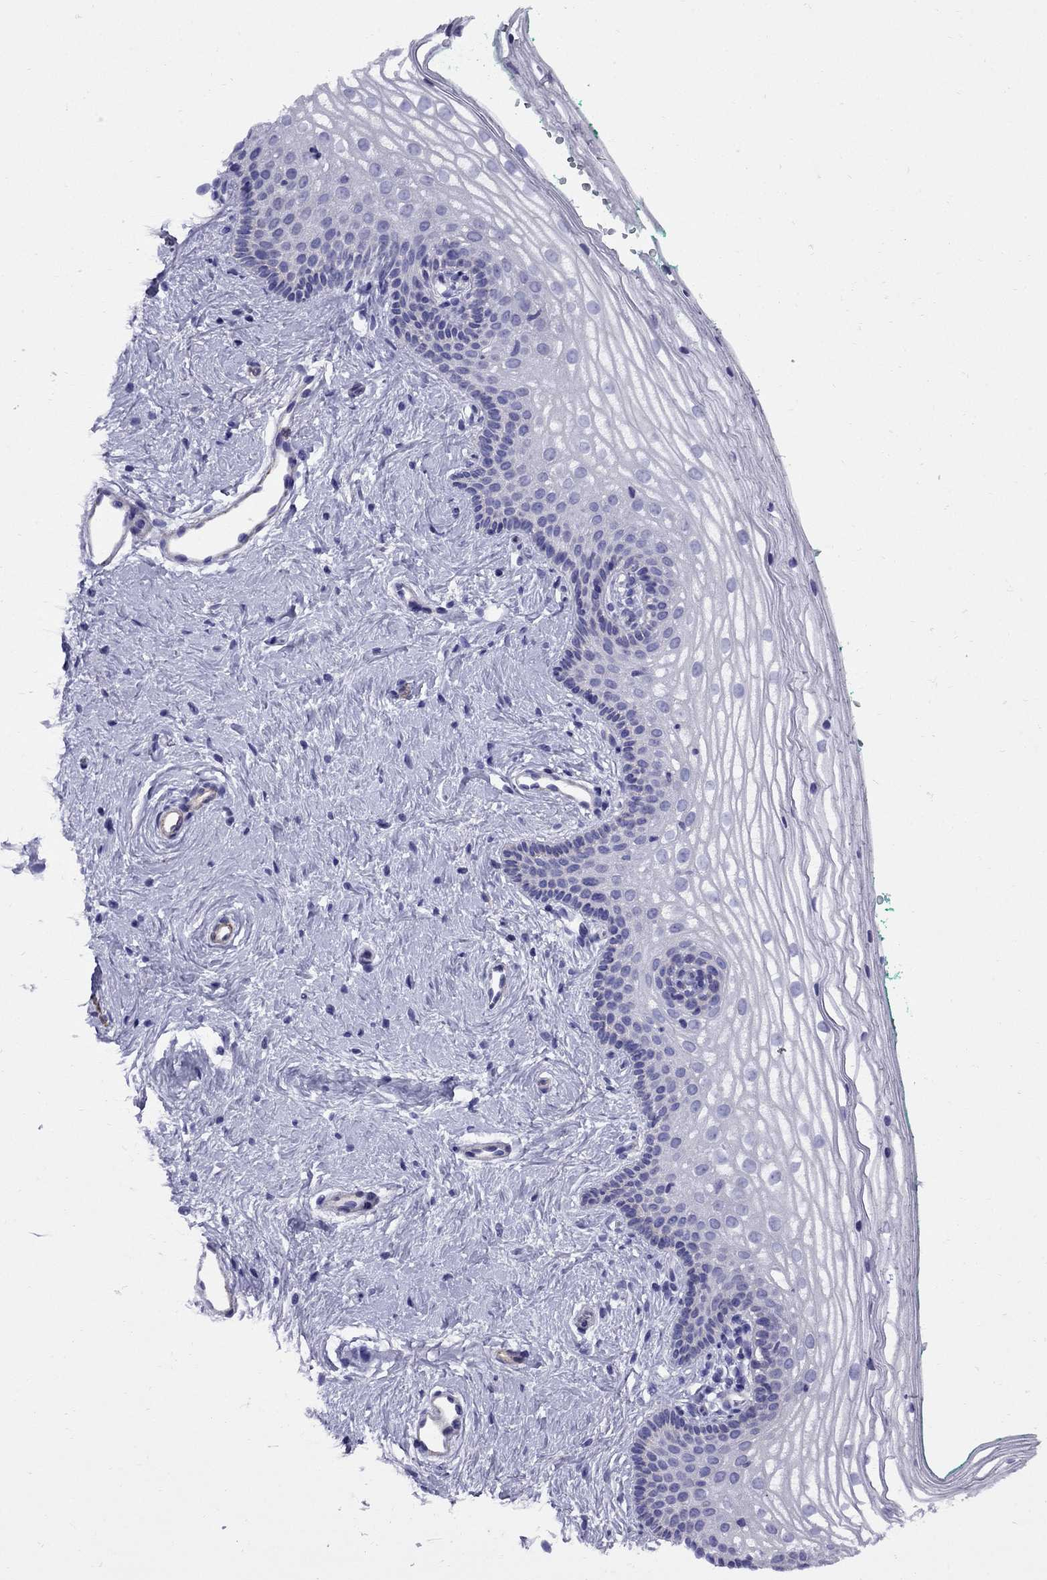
{"staining": {"intensity": "negative", "quantity": "none", "location": "none"}, "tissue": "vagina", "cell_type": "Squamous epithelial cells", "image_type": "normal", "snomed": [{"axis": "morphology", "description": "Normal tissue, NOS"}, {"axis": "topography", "description": "Vagina"}], "caption": "Protein analysis of normal vagina reveals no significant expression in squamous epithelial cells. (DAB immunohistochemistry with hematoxylin counter stain).", "gene": "GPR50", "patient": {"sex": "female", "age": 36}}